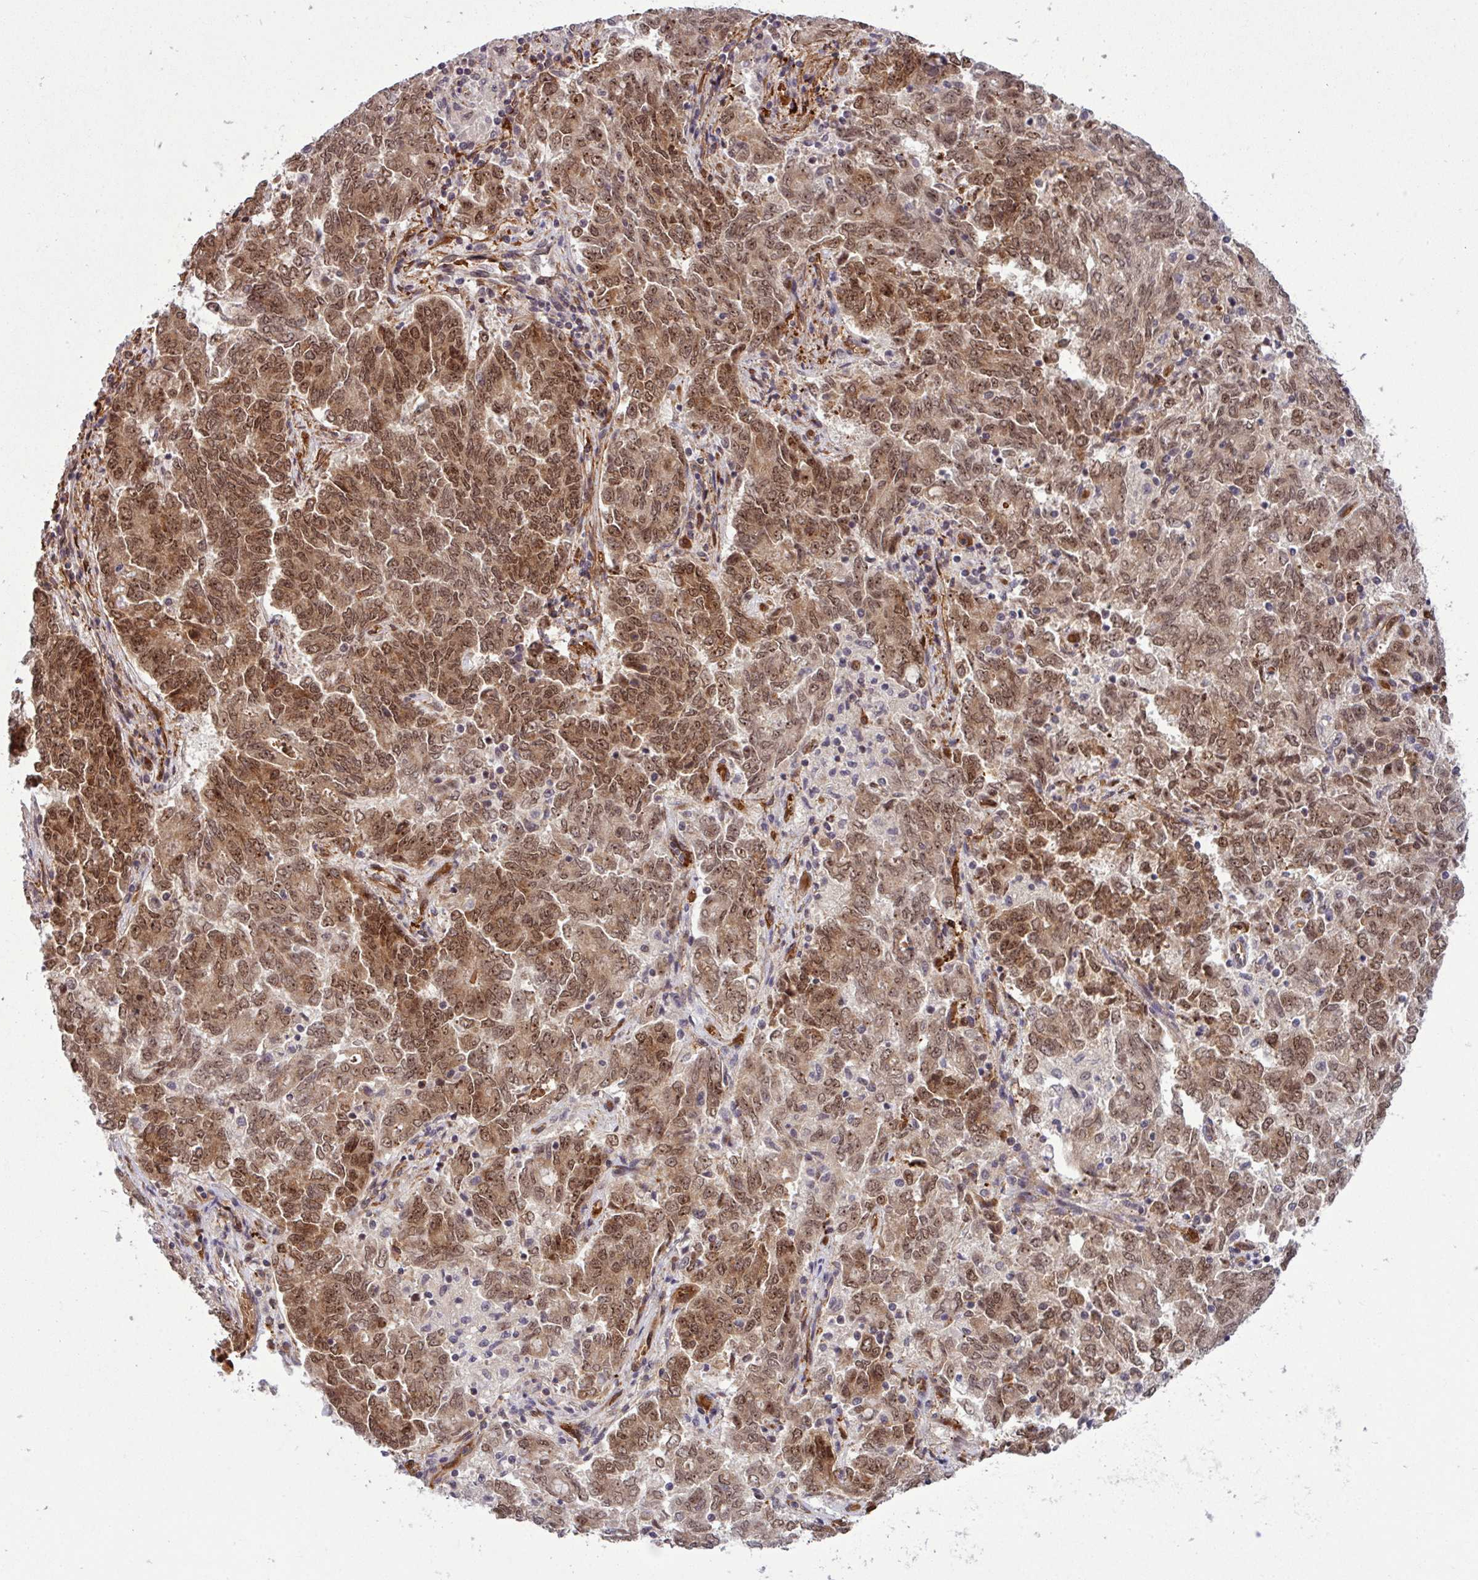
{"staining": {"intensity": "moderate", "quantity": ">75%", "location": "cytoplasmic/membranous,nuclear"}, "tissue": "endometrial cancer", "cell_type": "Tumor cells", "image_type": "cancer", "snomed": [{"axis": "morphology", "description": "Adenocarcinoma, NOS"}, {"axis": "topography", "description": "Endometrium"}], "caption": "Immunohistochemical staining of endometrial cancer reveals medium levels of moderate cytoplasmic/membranous and nuclear protein staining in approximately >75% of tumor cells. (Brightfield microscopy of DAB IHC at high magnification).", "gene": "C7orf50", "patient": {"sex": "female", "age": 80}}